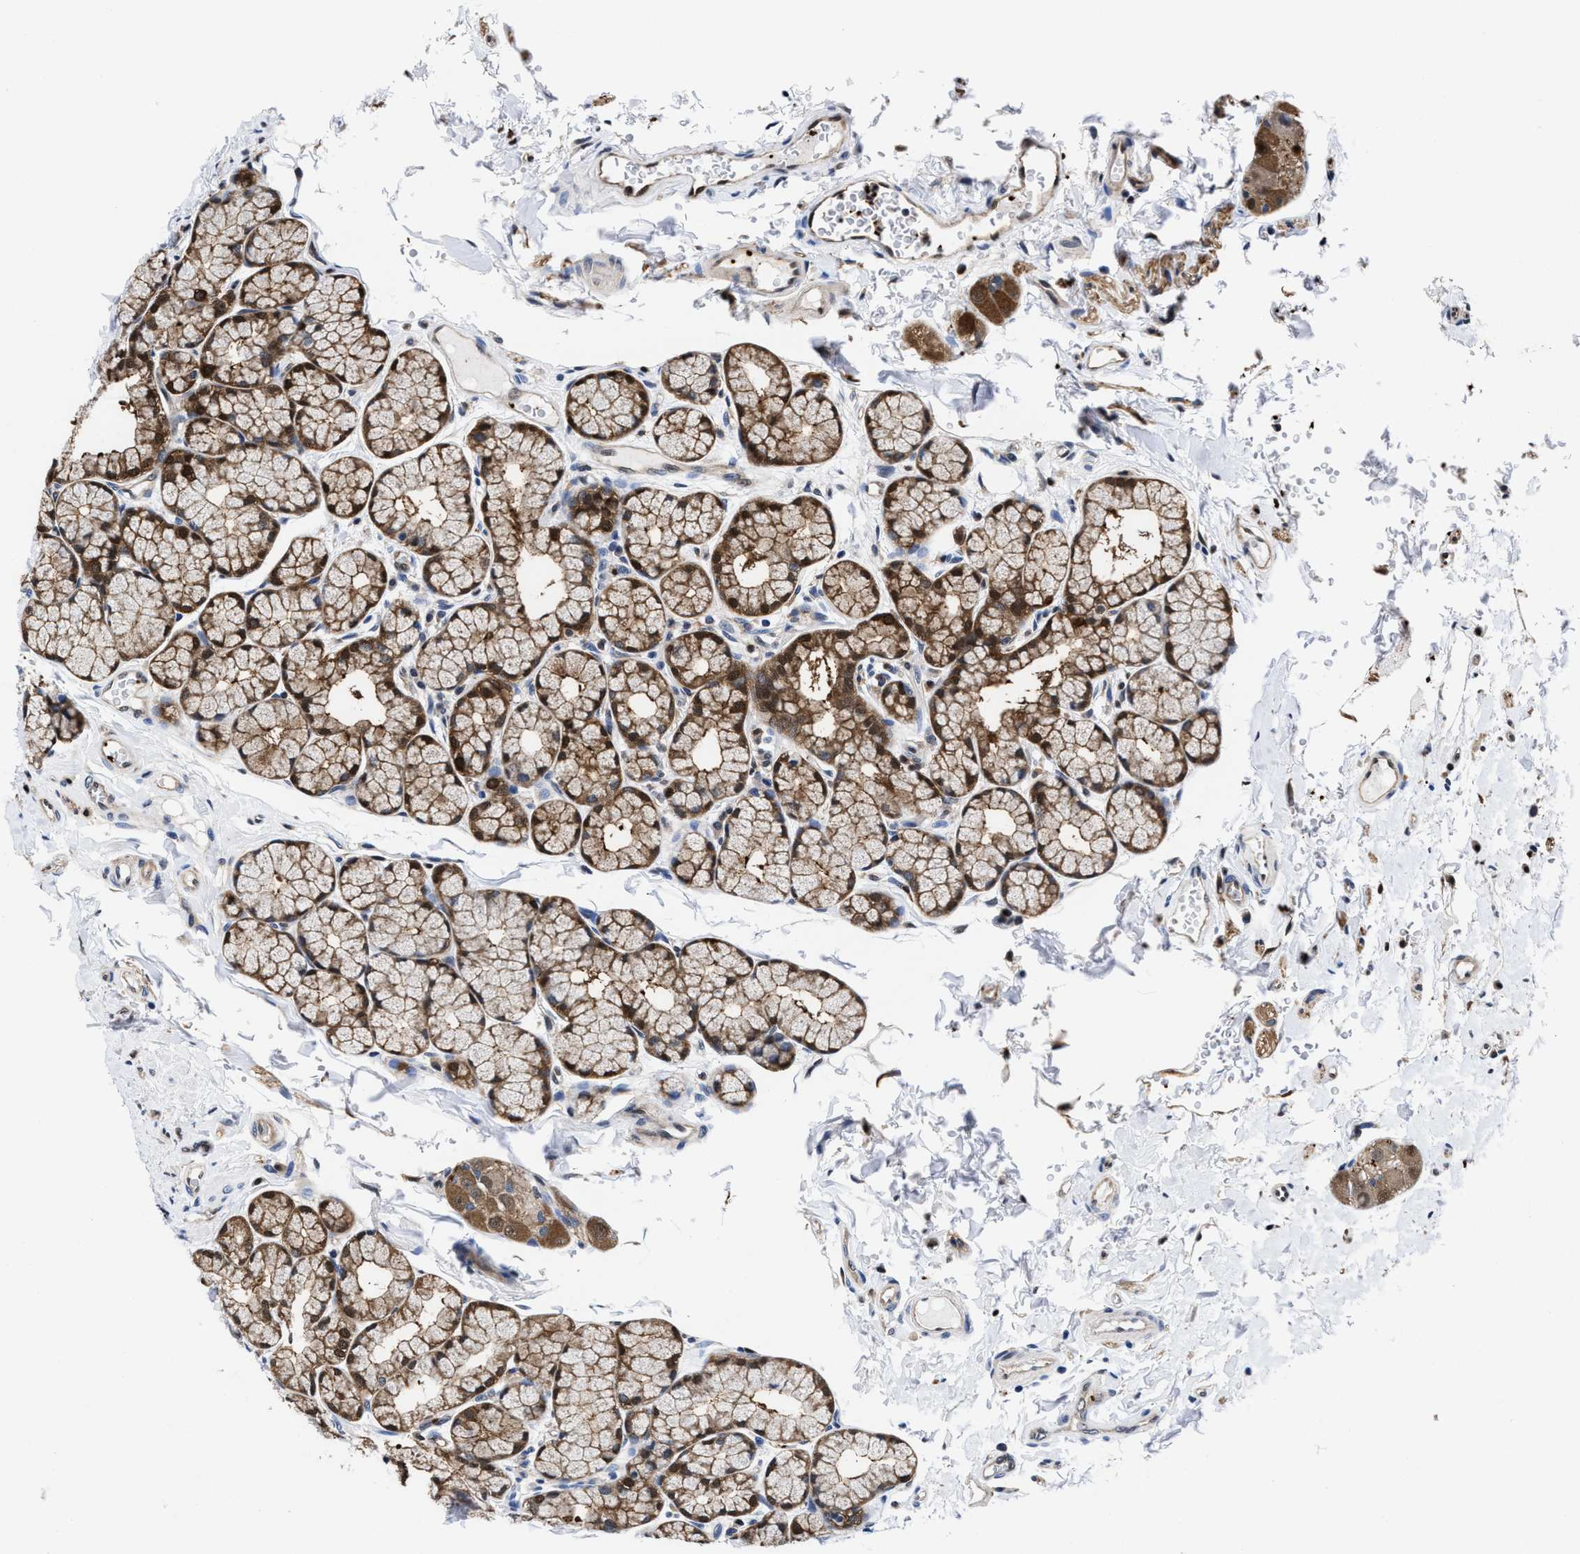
{"staining": {"intensity": "moderate", "quantity": "25%-75%", "location": "cytoplasmic/membranous"}, "tissue": "duodenum", "cell_type": "Glandular cells", "image_type": "normal", "snomed": [{"axis": "morphology", "description": "Normal tissue, NOS"}, {"axis": "topography", "description": "Duodenum"}], "caption": "This micrograph shows IHC staining of unremarkable human duodenum, with medium moderate cytoplasmic/membranous positivity in approximately 25%-75% of glandular cells.", "gene": "ACLY", "patient": {"sex": "male", "age": 50}}